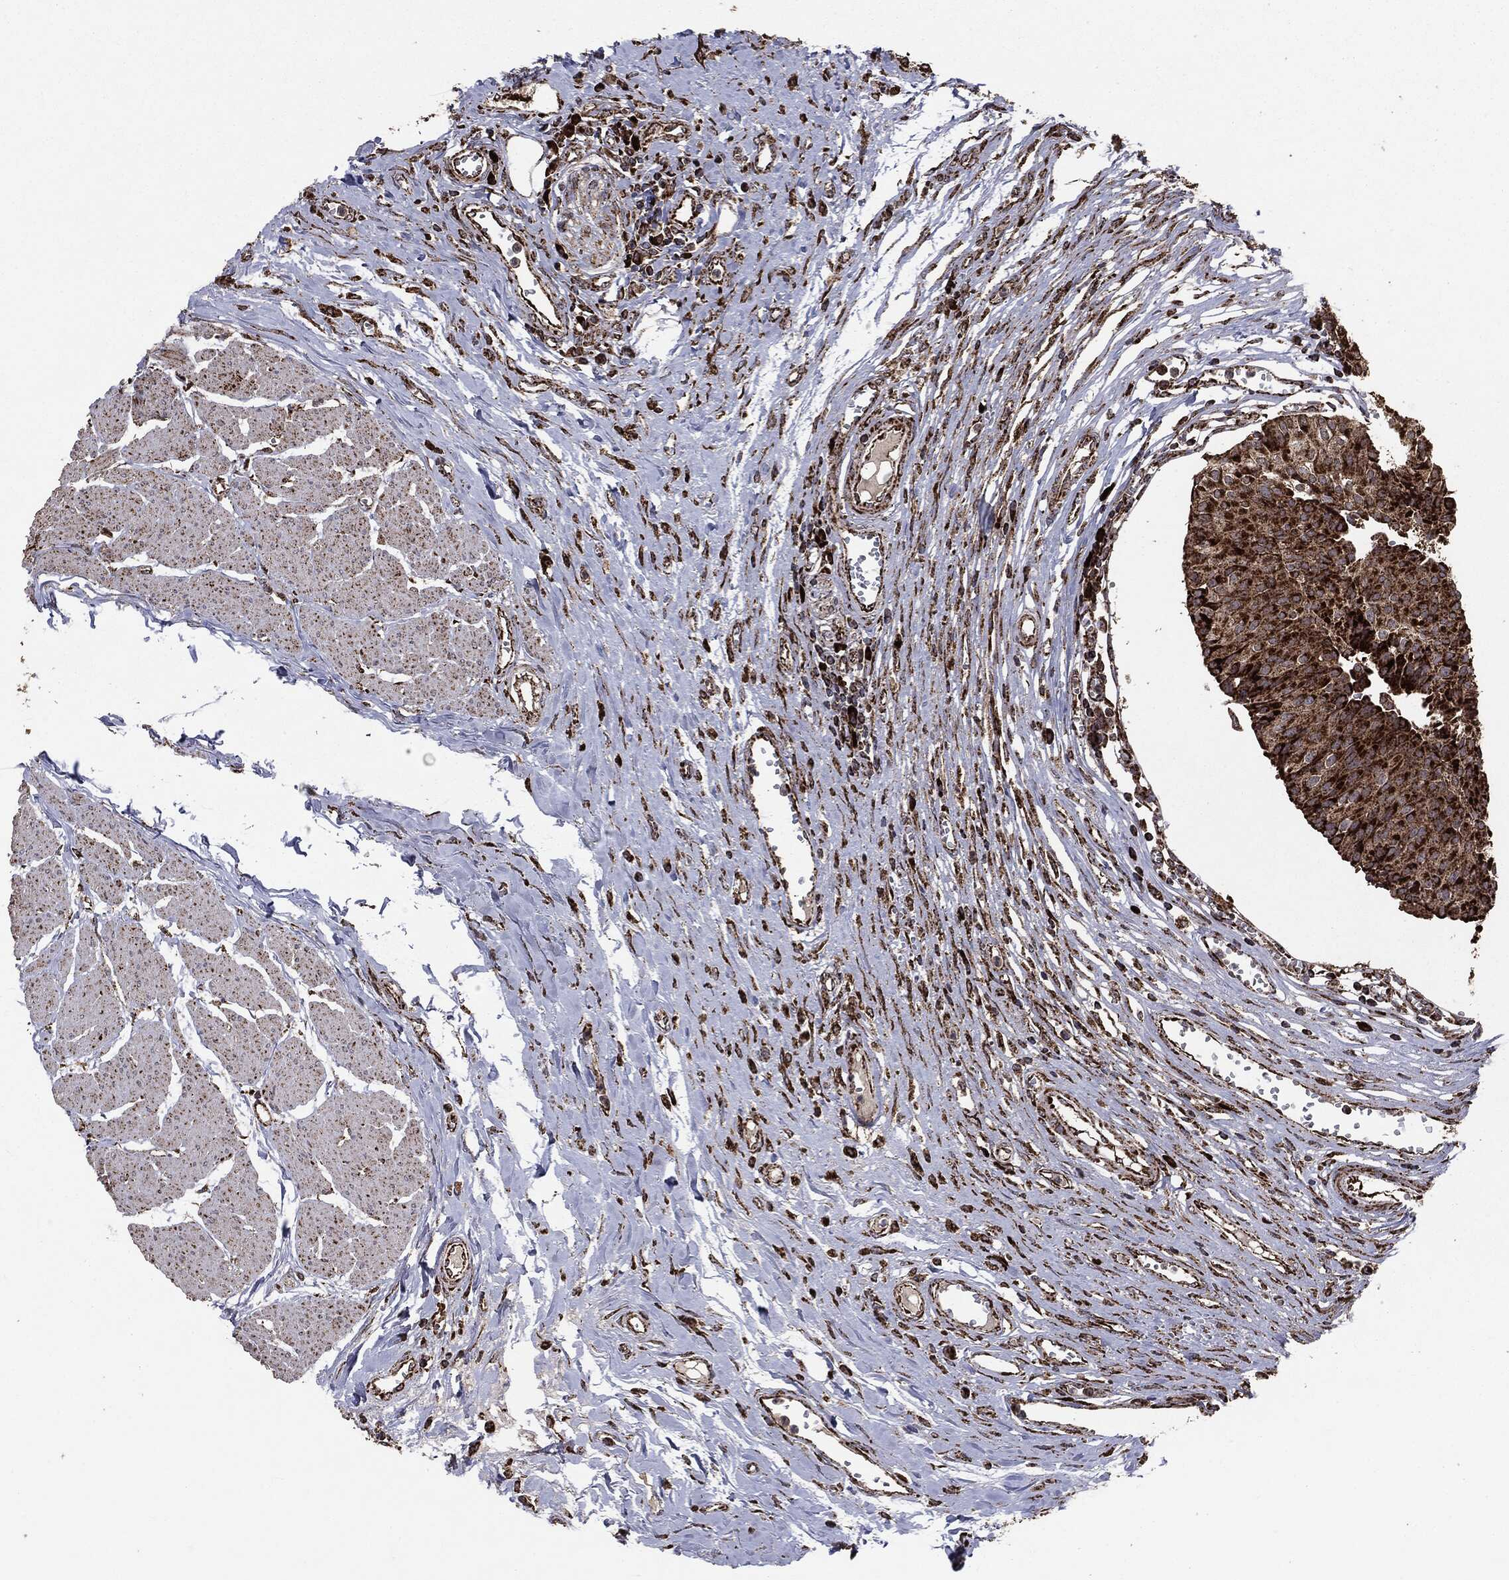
{"staining": {"intensity": "strong", "quantity": ">75%", "location": "cytoplasmic/membranous"}, "tissue": "urinary bladder", "cell_type": "Urothelial cells", "image_type": "normal", "snomed": [{"axis": "morphology", "description": "Normal tissue, NOS"}, {"axis": "morphology", "description": "Urothelial carcinoma, NOS"}, {"axis": "morphology", "description": "Urothelial carcinoma, High grade"}, {"axis": "topography", "description": "Urinary bladder"}], "caption": "Immunohistochemical staining of benign human urinary bladder demonstrates >75% levels of strong cytoplasmic/membranous protein staining in approximately >75% of urothelial cells.", "gene": "MAP2K1", "patient": {"sex": "male", "age": 57}}